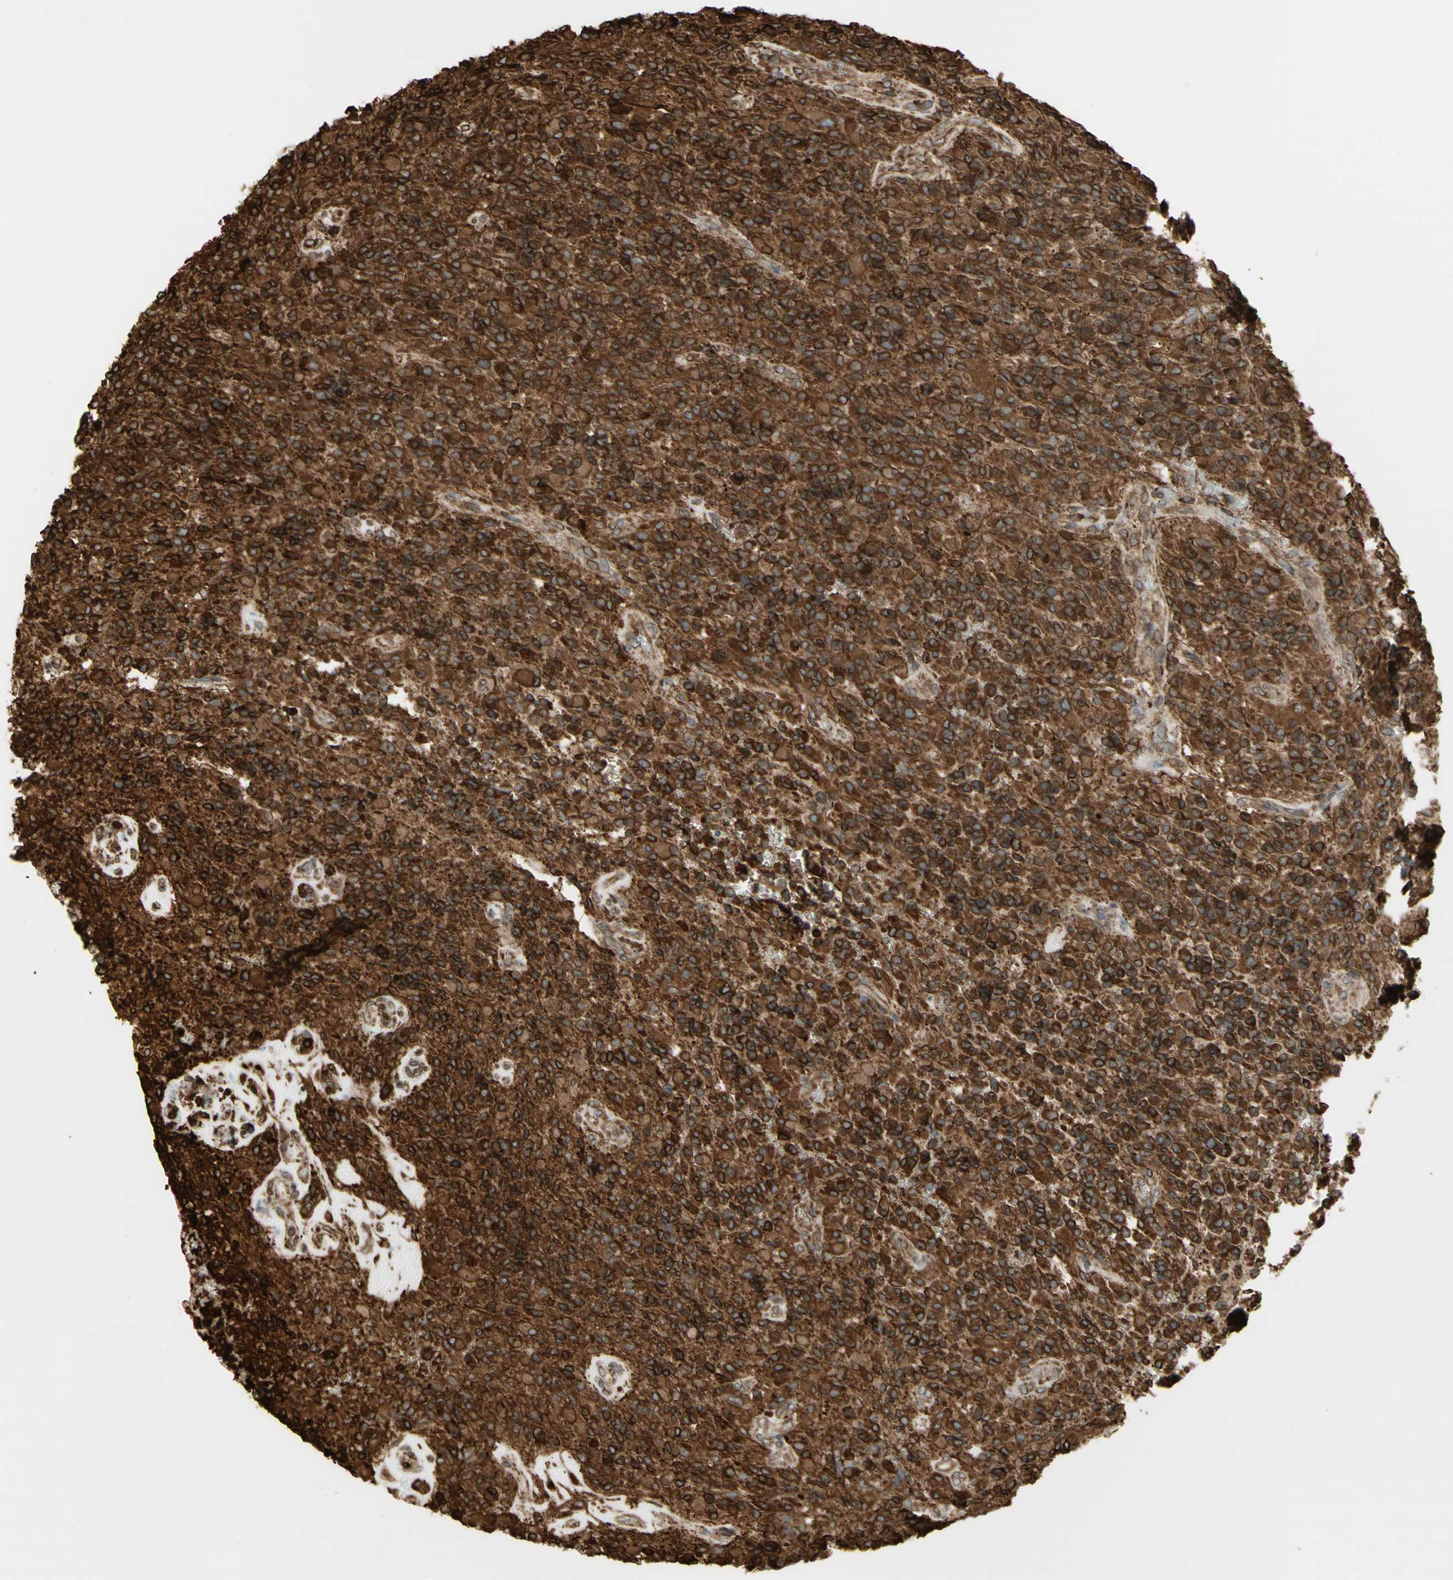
{"staining": {"intensity": "strong", "quantity": ">75%", "location": "cytoplasmic/membranous"}, "tissue": "glioma", "cell_type": "Tumor cells", "image_type": "cancer", "snomed": [{"axis": "morphology", "description": "Glioma, malignant, High grade"}, {"axis": "topography", "description": "Brain"}], "caption": "This micrograph shows IHC staining of human glioma, with high strong cytoplasmic/membranous staining in about >75% of tumor cells.", "gene": "CANX", "patient": {"sex": "male", "age": 71}}